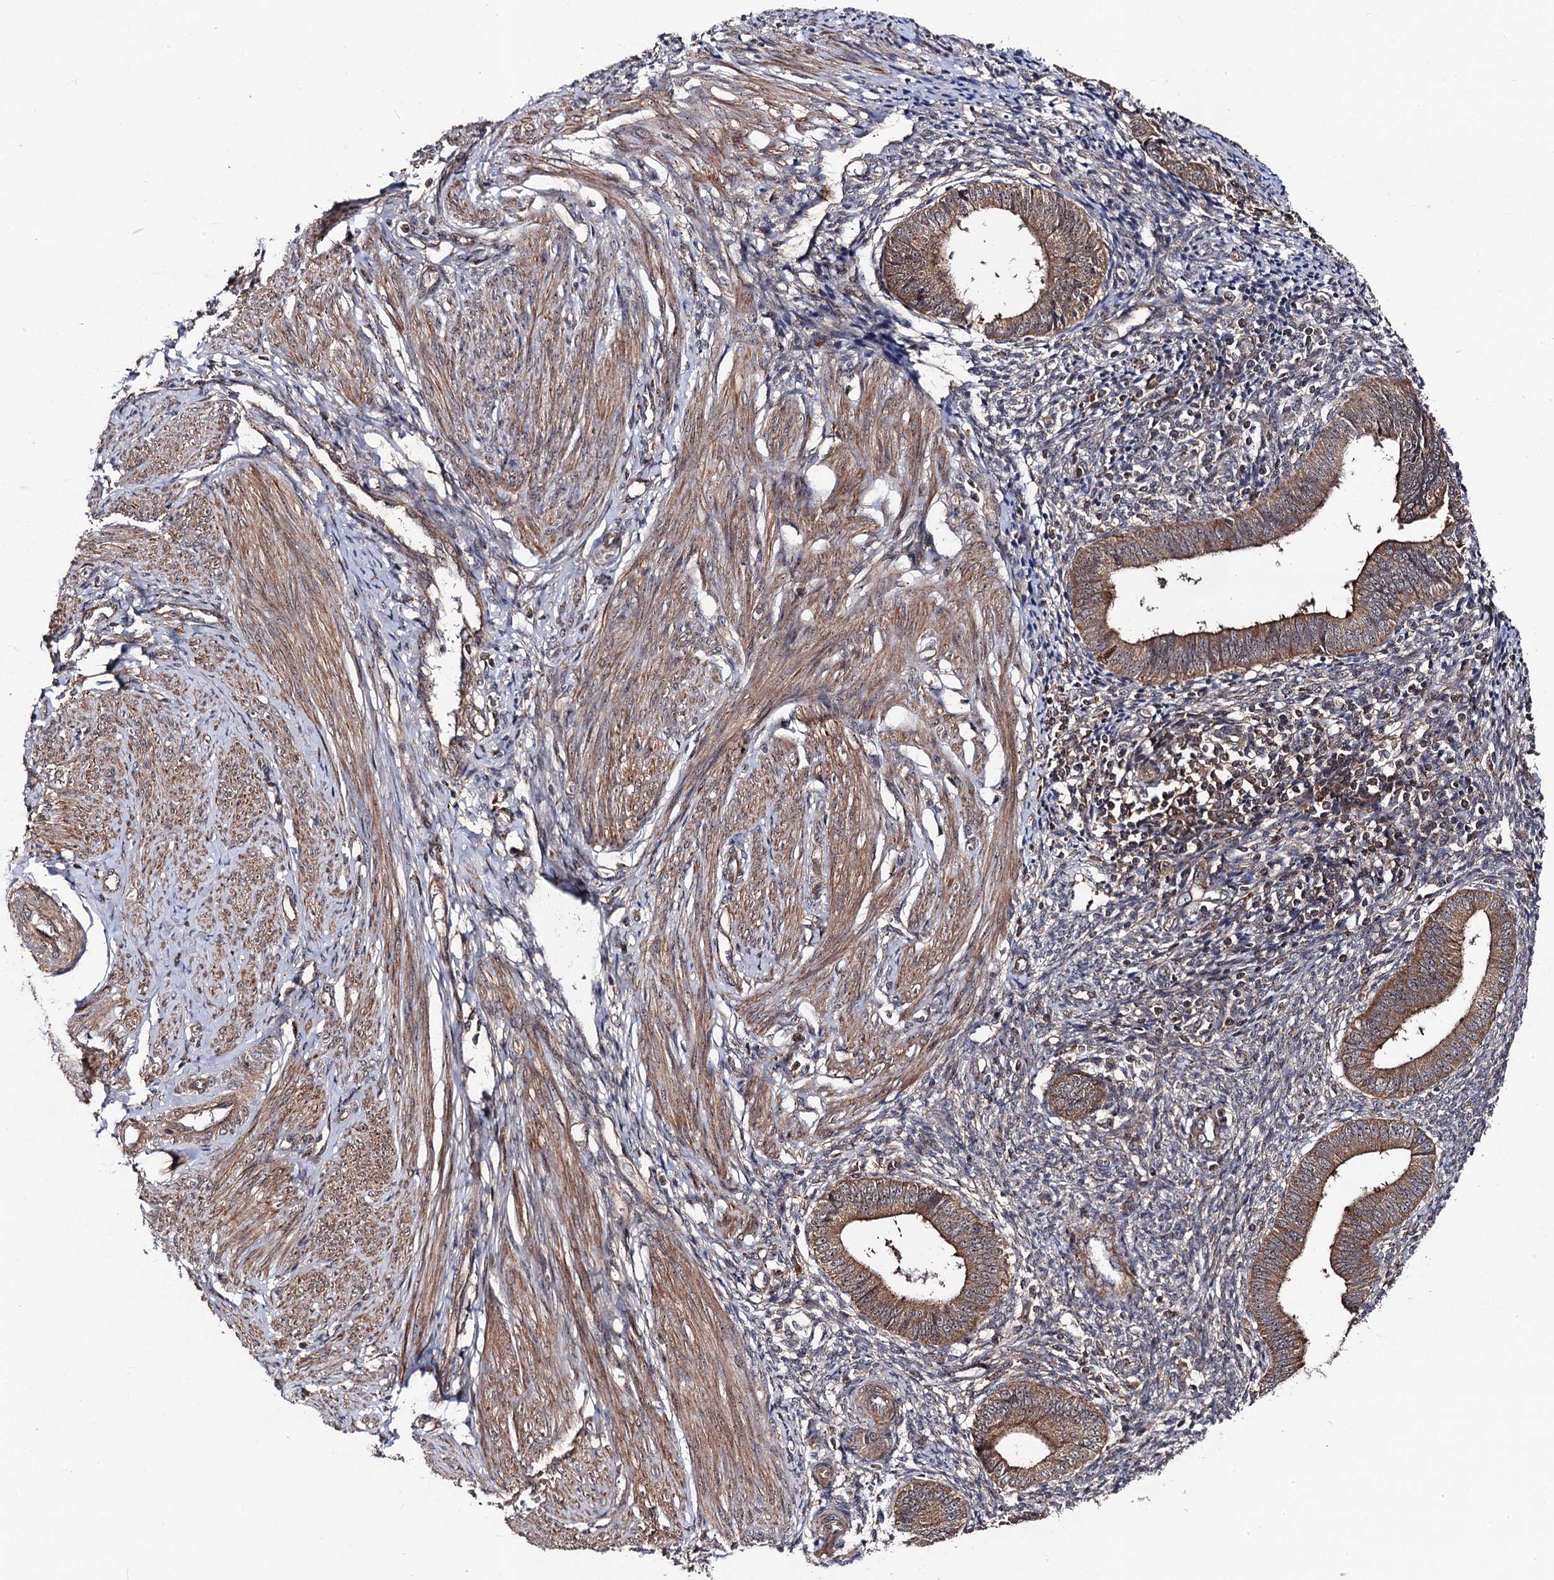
{"staining": {"intensity": "moderate", "quantity": "<25%", "location": "cytoplasmic/membranous"}, "tissue": "endometrium", "cell_type": "Cells in endometrial stroma", "image_type": "normal", "snomed": [{"axis": "morphology", "description": "Normal tissue, NOS"}, {"axis": "topography", "description": "Endometrium"}], "caption": "A high-resolution image shows immunohistochemistry (IHC) staining of unremarkable endometrium, which reveals moderate cytoplasmic/membranous expression in approximately <25% of cells in endometrial stroma.", "gene": "KXD1", "patient": {"sex": "female", "age": 46}}